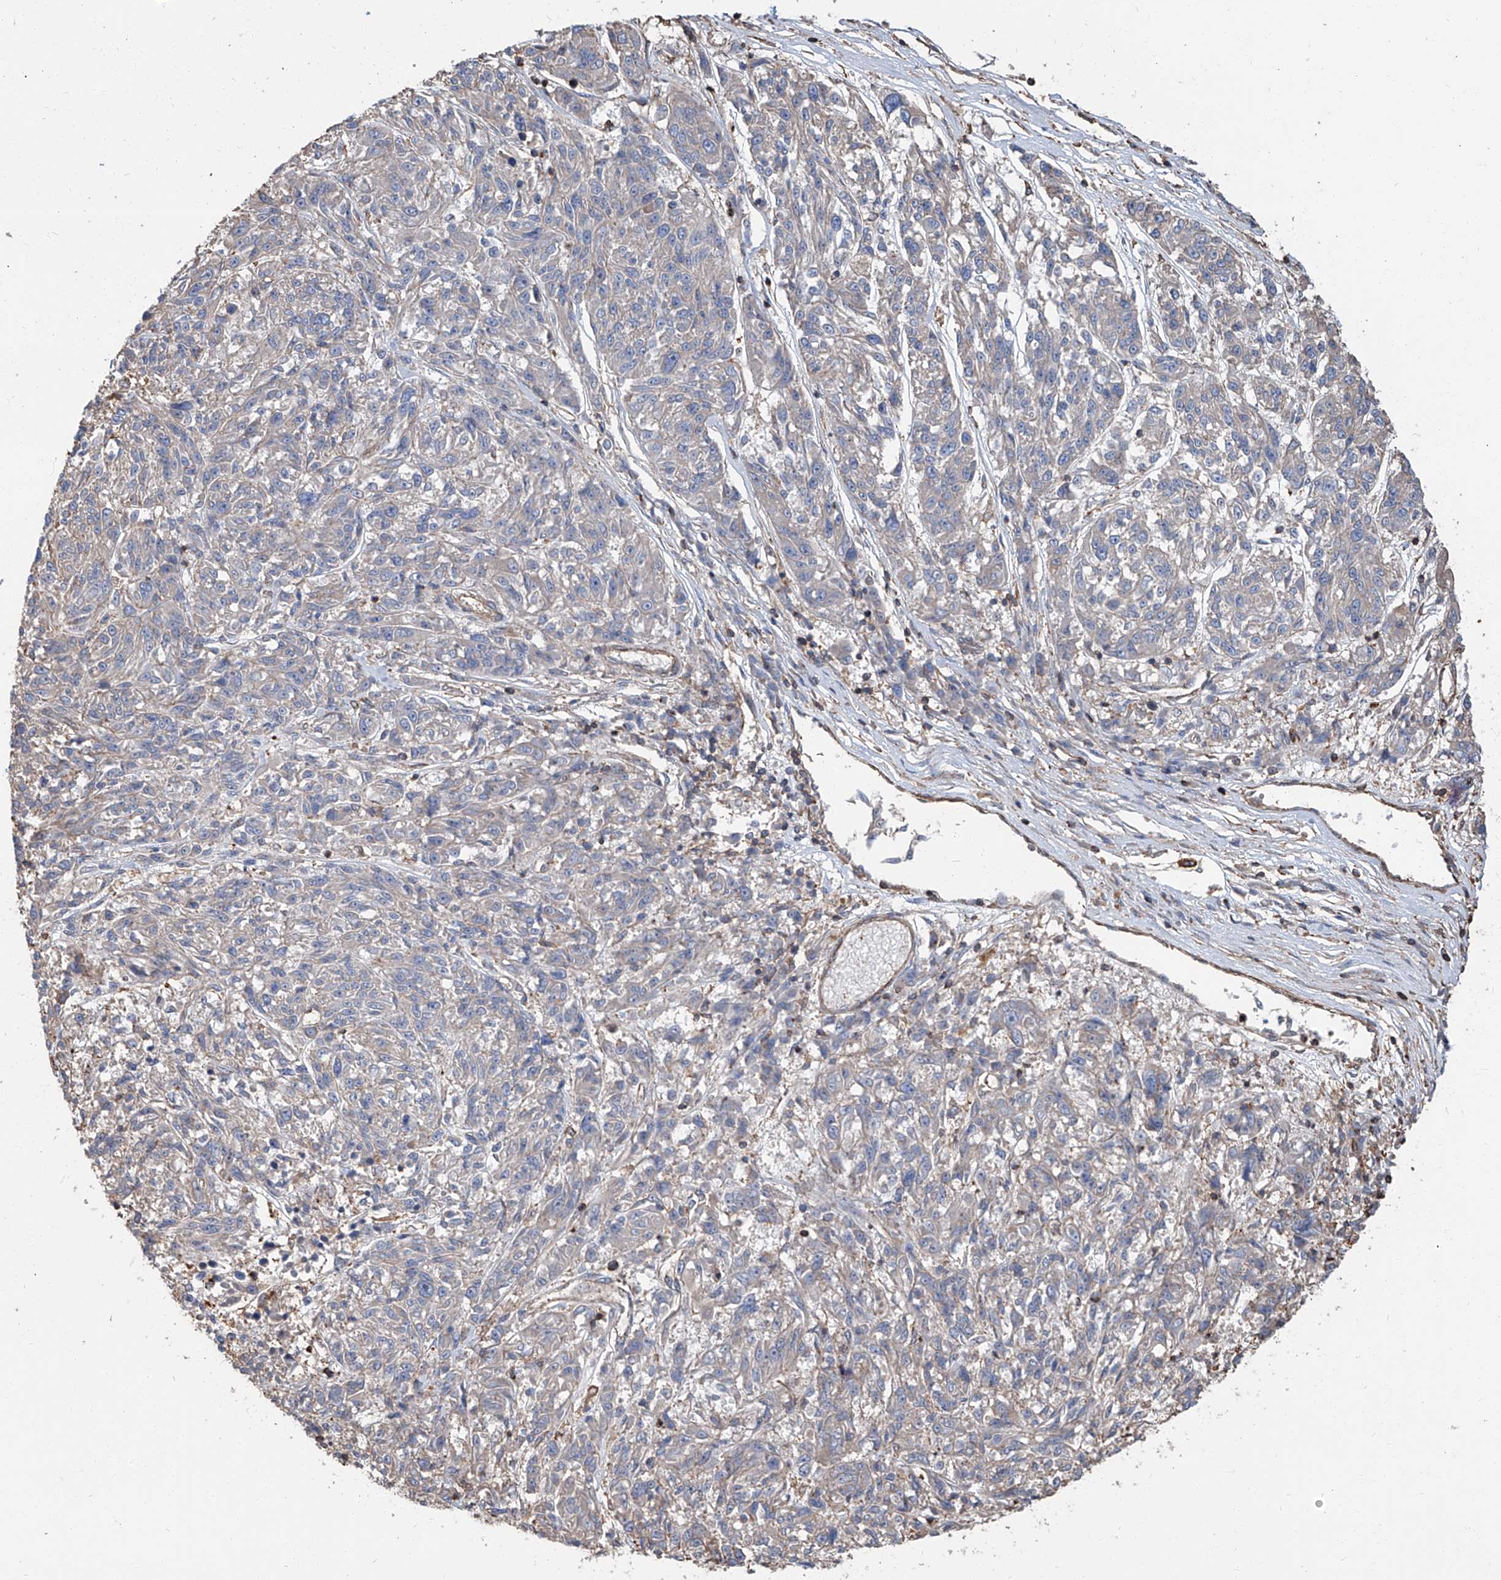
{"staining": {"intensity": "negative", "quantity": "none", "location": "none"}, "tissue": "melanoma", "cell_type": "Tumor cells", "image_type": "cancer", "snomed": [{"axis": "morphology", "description": "Malignant melanoma, NOS"}, {"axis": "topography", "description": "Skin"}], "caption": "High magnification brightfield microscopy of melanoma stained with DAB (3,3'-diaminobenzidine) (brown) and counterstained with hematoxylin (blue): tumor cells show no significant staining.", "gene": "PIEZO2", "patient": {"sex": "male", "age": 53}}